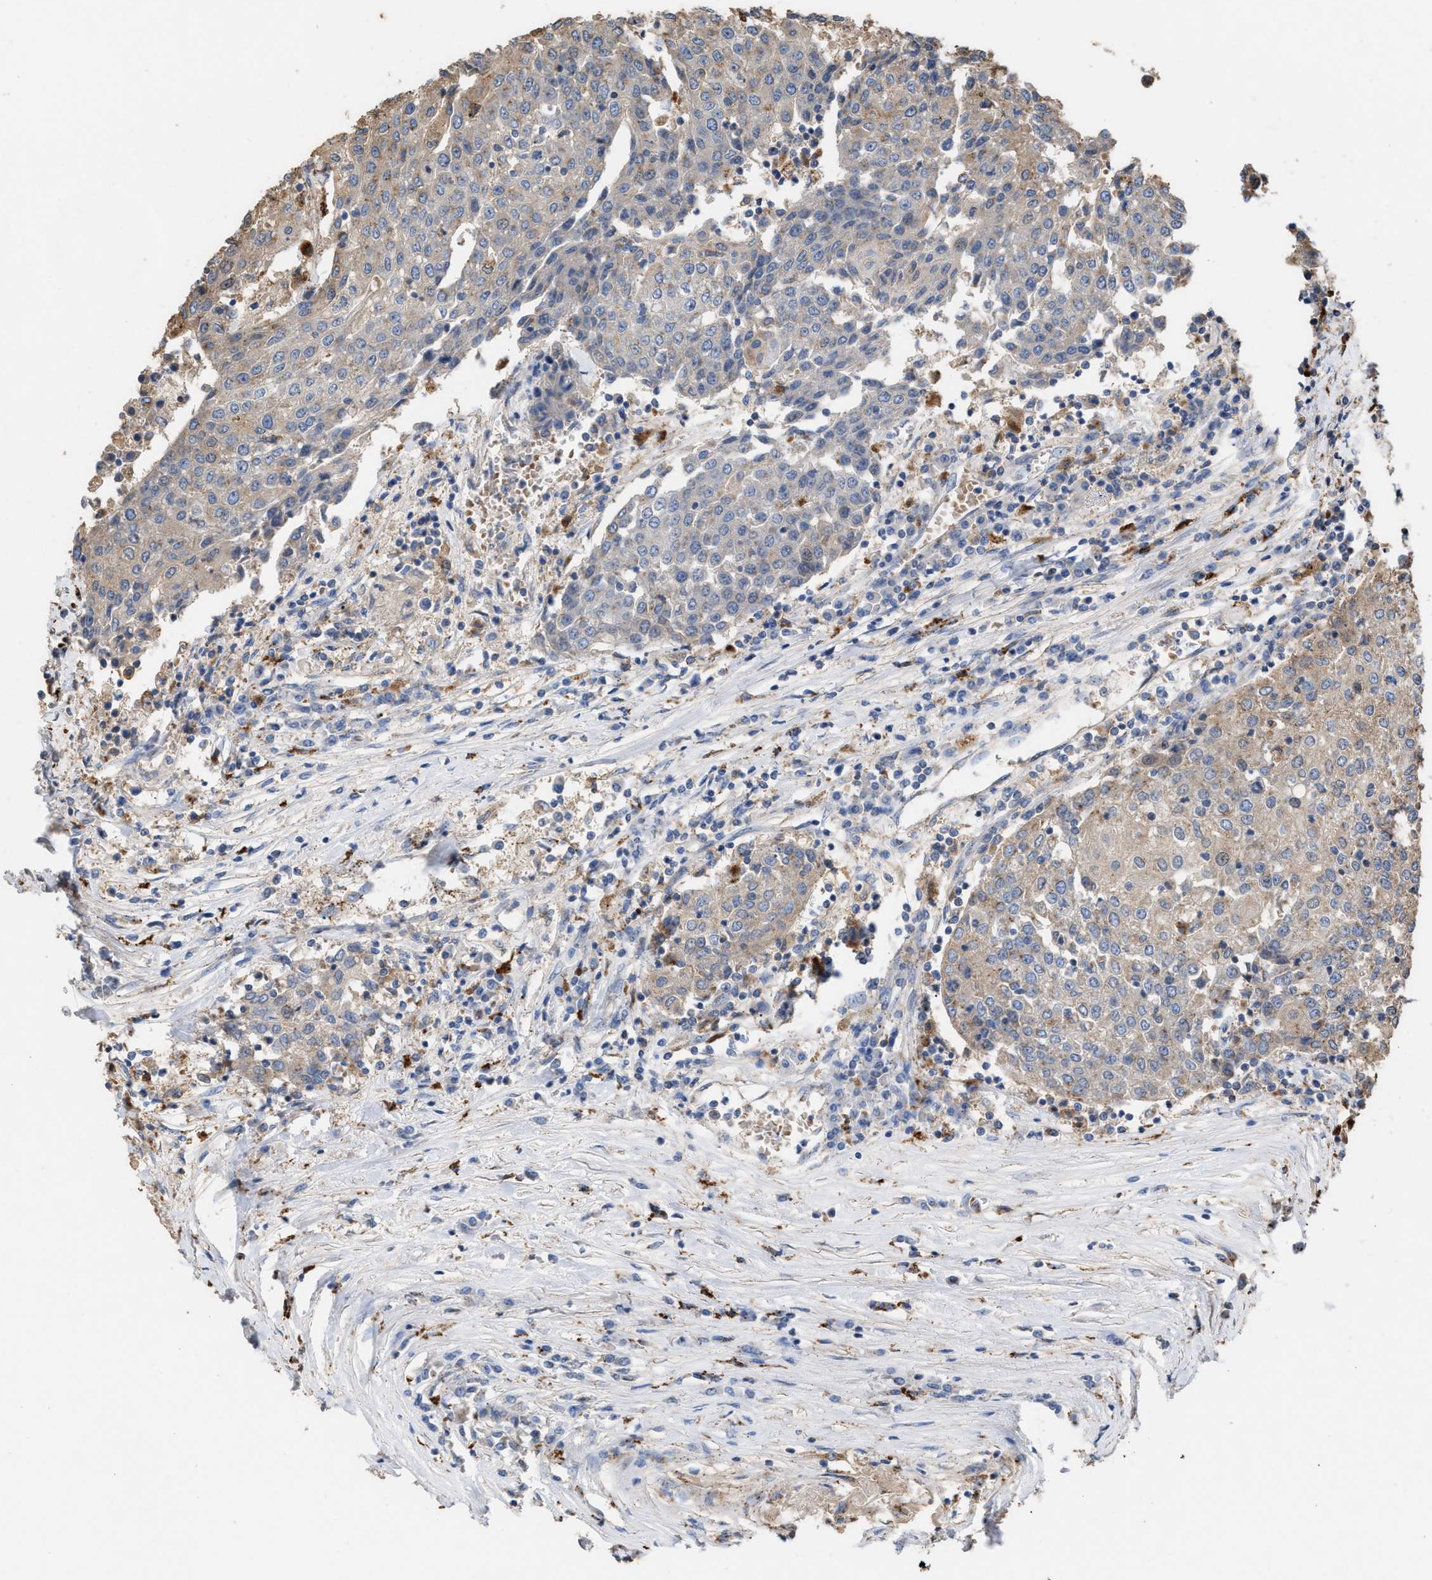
{"staining": {"intensity": "weak", "quantity": "<25%", "location": "cytoplasmic/membranous"}, "tissue": "urothelial cancer", "cell_type": "Tumor cells", "image_type": "cancer", "snomed": [{"axis": "morphology", "description": "Urothelial carcinoma, High grade"}, {"axis": "topography", "description": "Urinary bladder"}], "caption": "An IHC image of urothelial cancer is shown. There is no staining in tumor cells of urothelial cancer.", "gene": "ELMO3", "patient": {"sex": "female", "age": 85}}